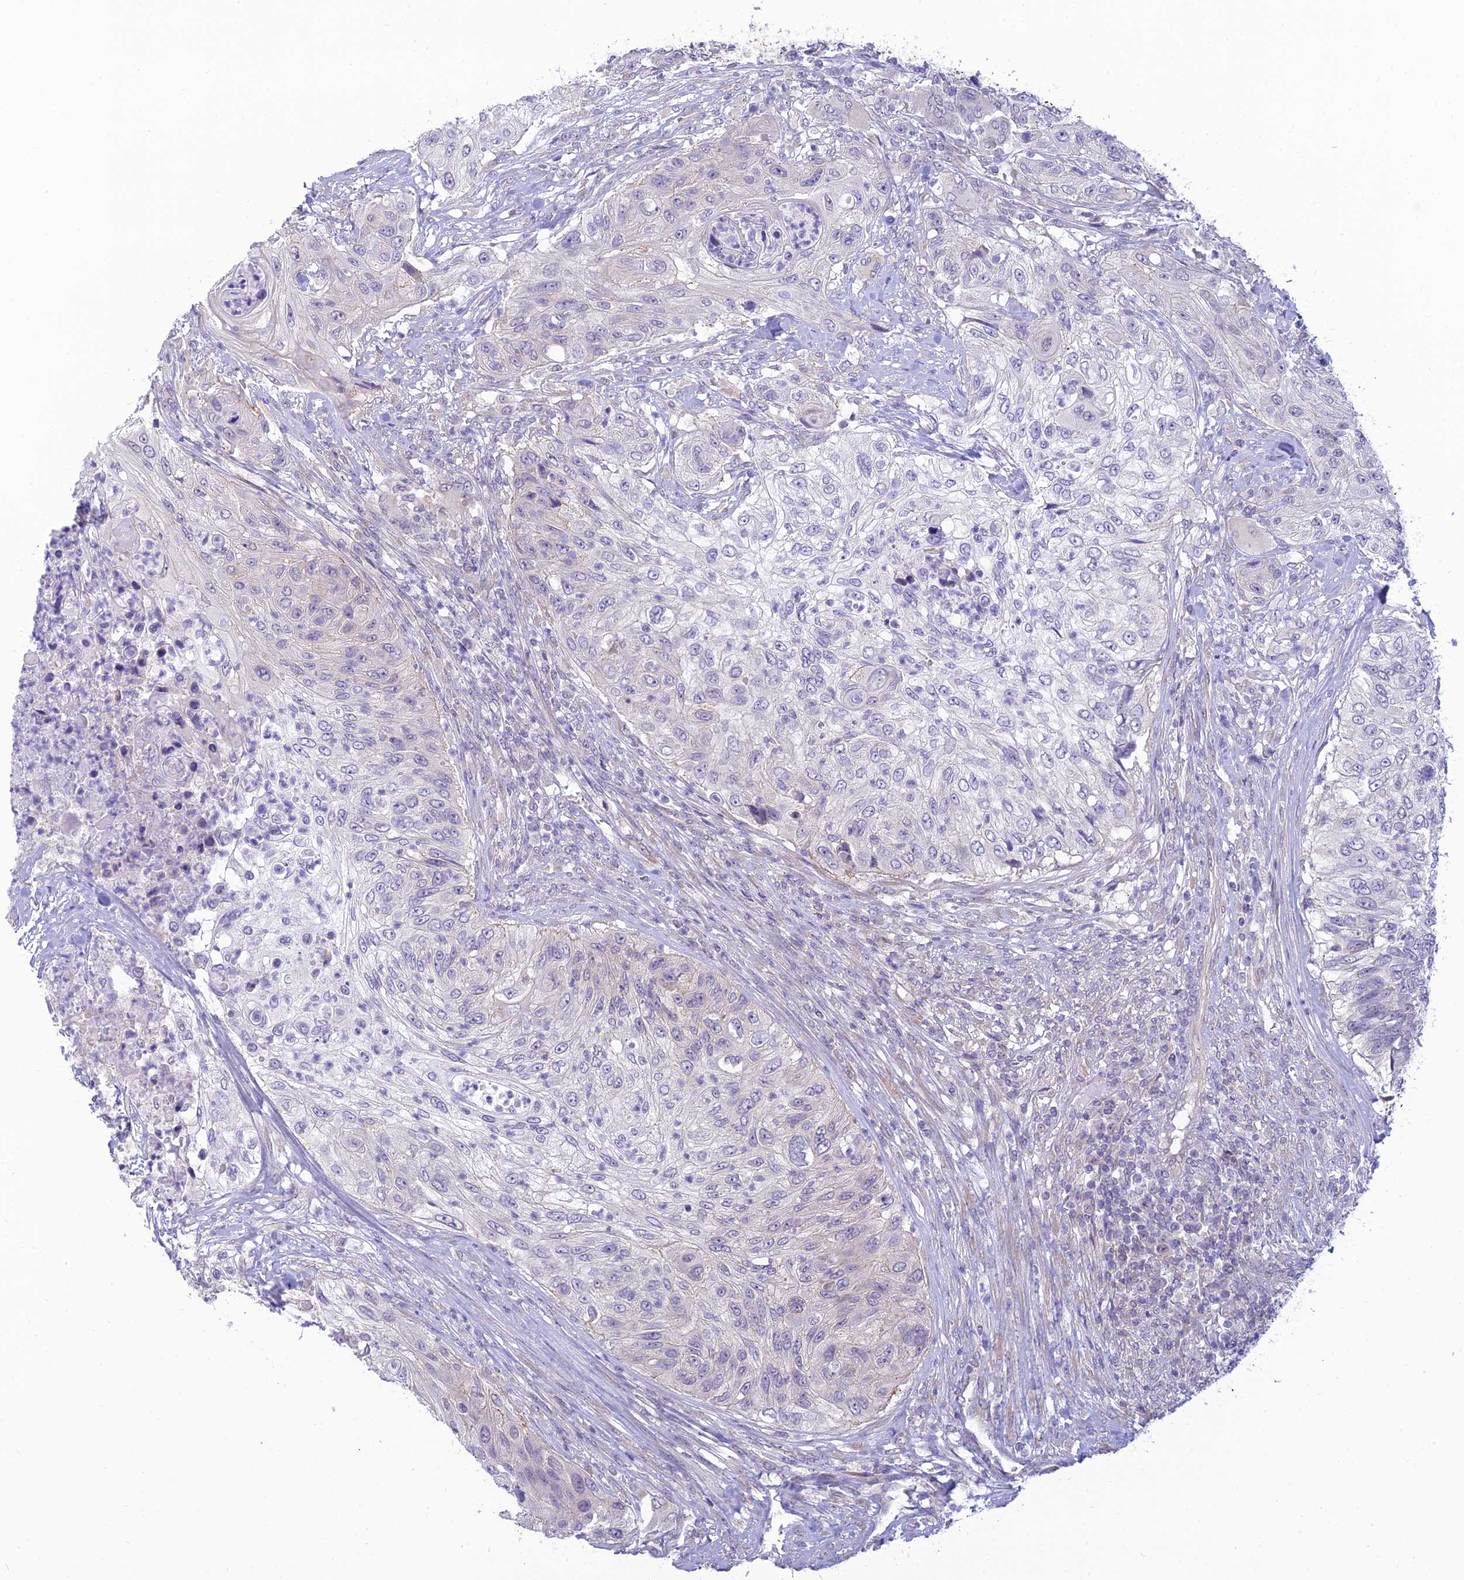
{"staining": {"intensity": "negative", "quantity": "none", "location": "none"}, "tissue": "urothelial cancer", "cell_type": "Tumor cells", "image_type": "cancer", "snomed": [{"axis": "morphology", "description": "Urothelial carcinoma, High grade"}, {"axis": "topography", "description": "Urinary bladder"}], "caption": "There is no significant expression in tumor cells of urothelial cancer. Brightfield microscopy of IHC stained with DAB (brown) and hematoxylin (blue), captured at high magnification.", "gene": "SKIC8", "patient": {"sex": "female", "age": 60}}